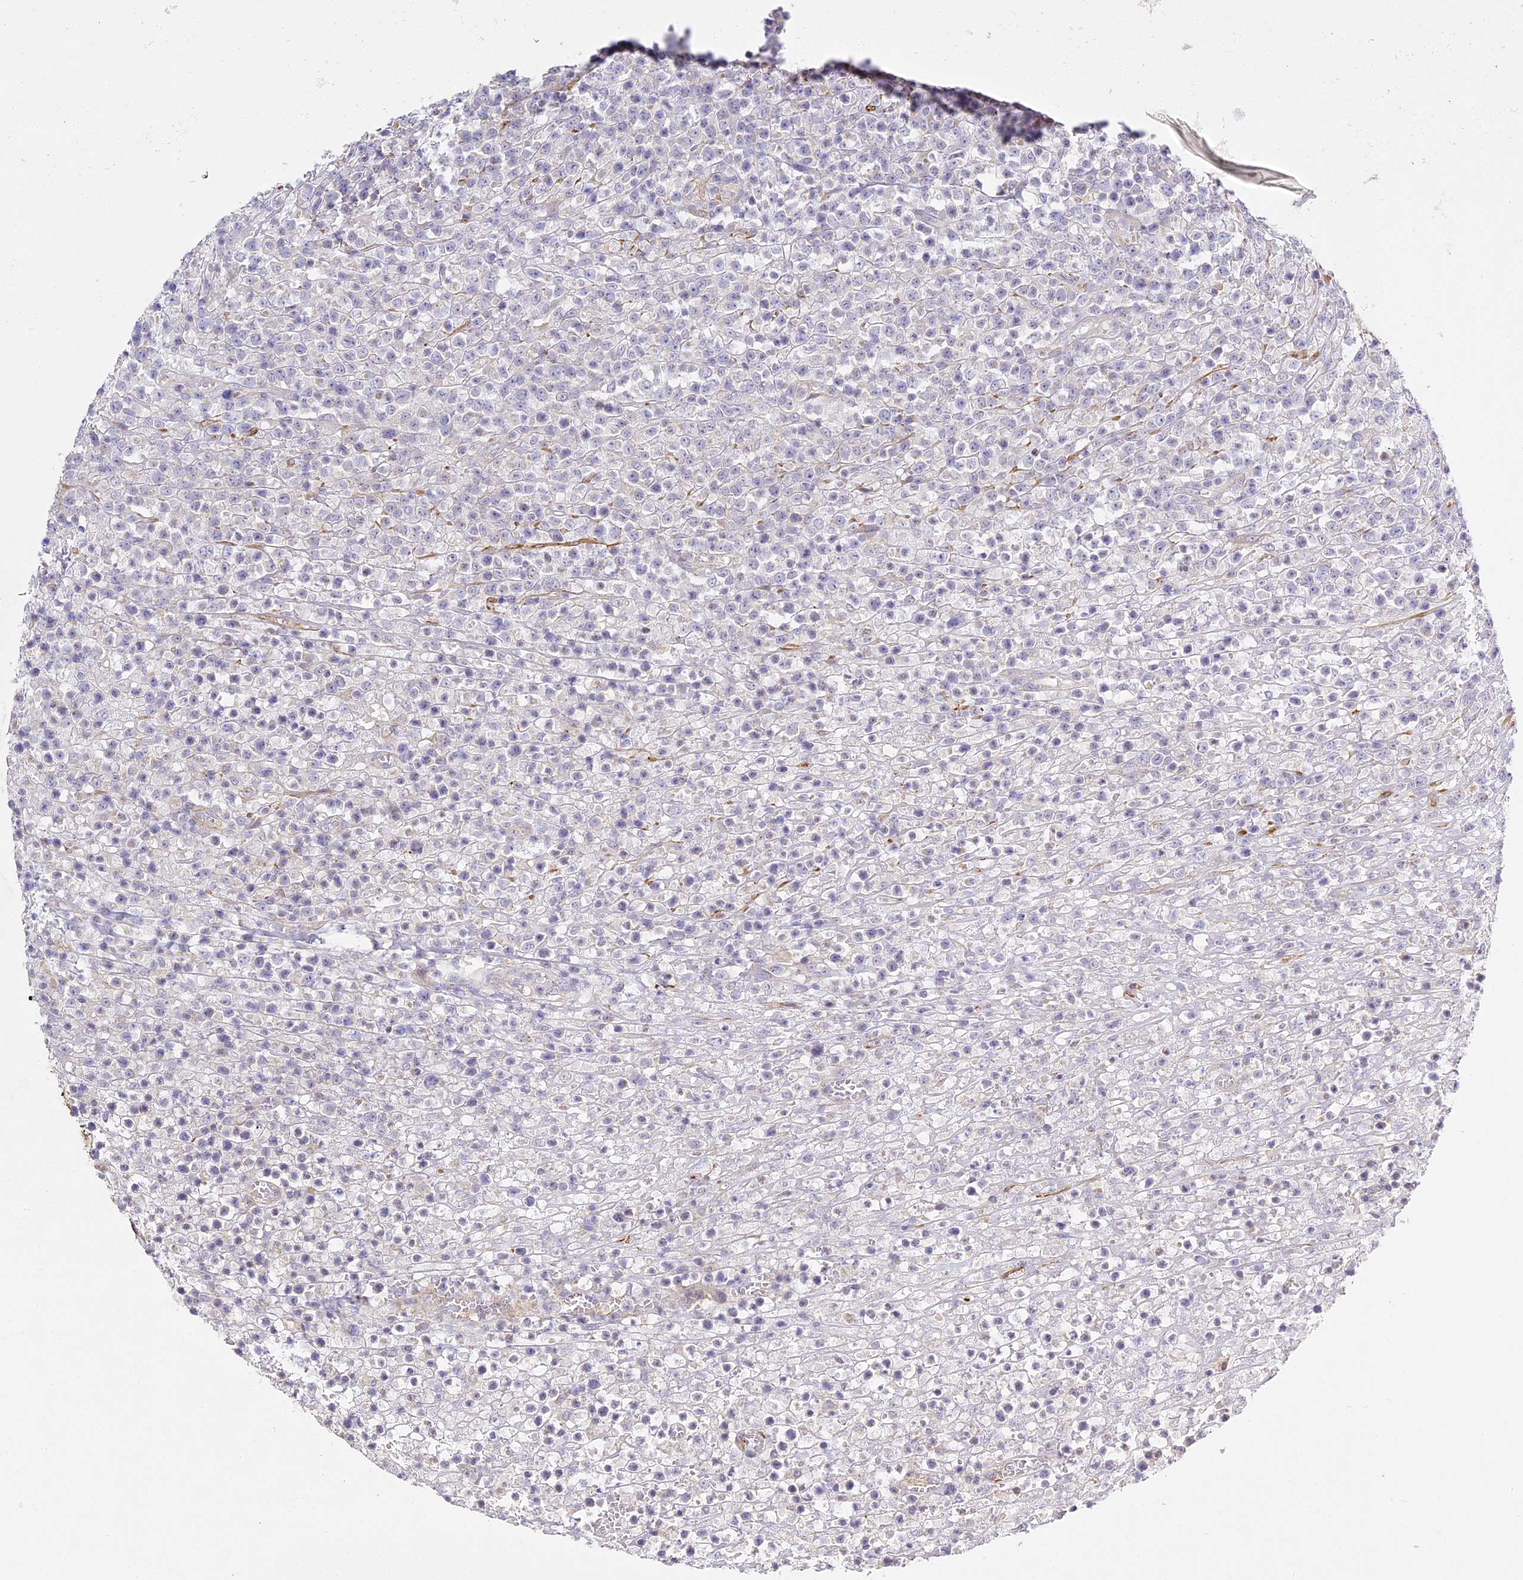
{"staining": {"intensity": "negative", "quantity": "none", "location": "none"}, "tissue": "lymphoma", "cell_type": "Tumor cells", "image_type": "cancer", "snomed": [{"axis": "morphology", "description": "Malignant lymphoma, non-Hodgkin's type, High grade"}, {"axis": "topography", "description": "Colon"}], "caption": "Human lymphoma stained for a protein using immunohistochemistry (IHC) reveals no expression in tumor cells.", "gene": "MED28", "patient": {"sex": "female", "age": 53}}